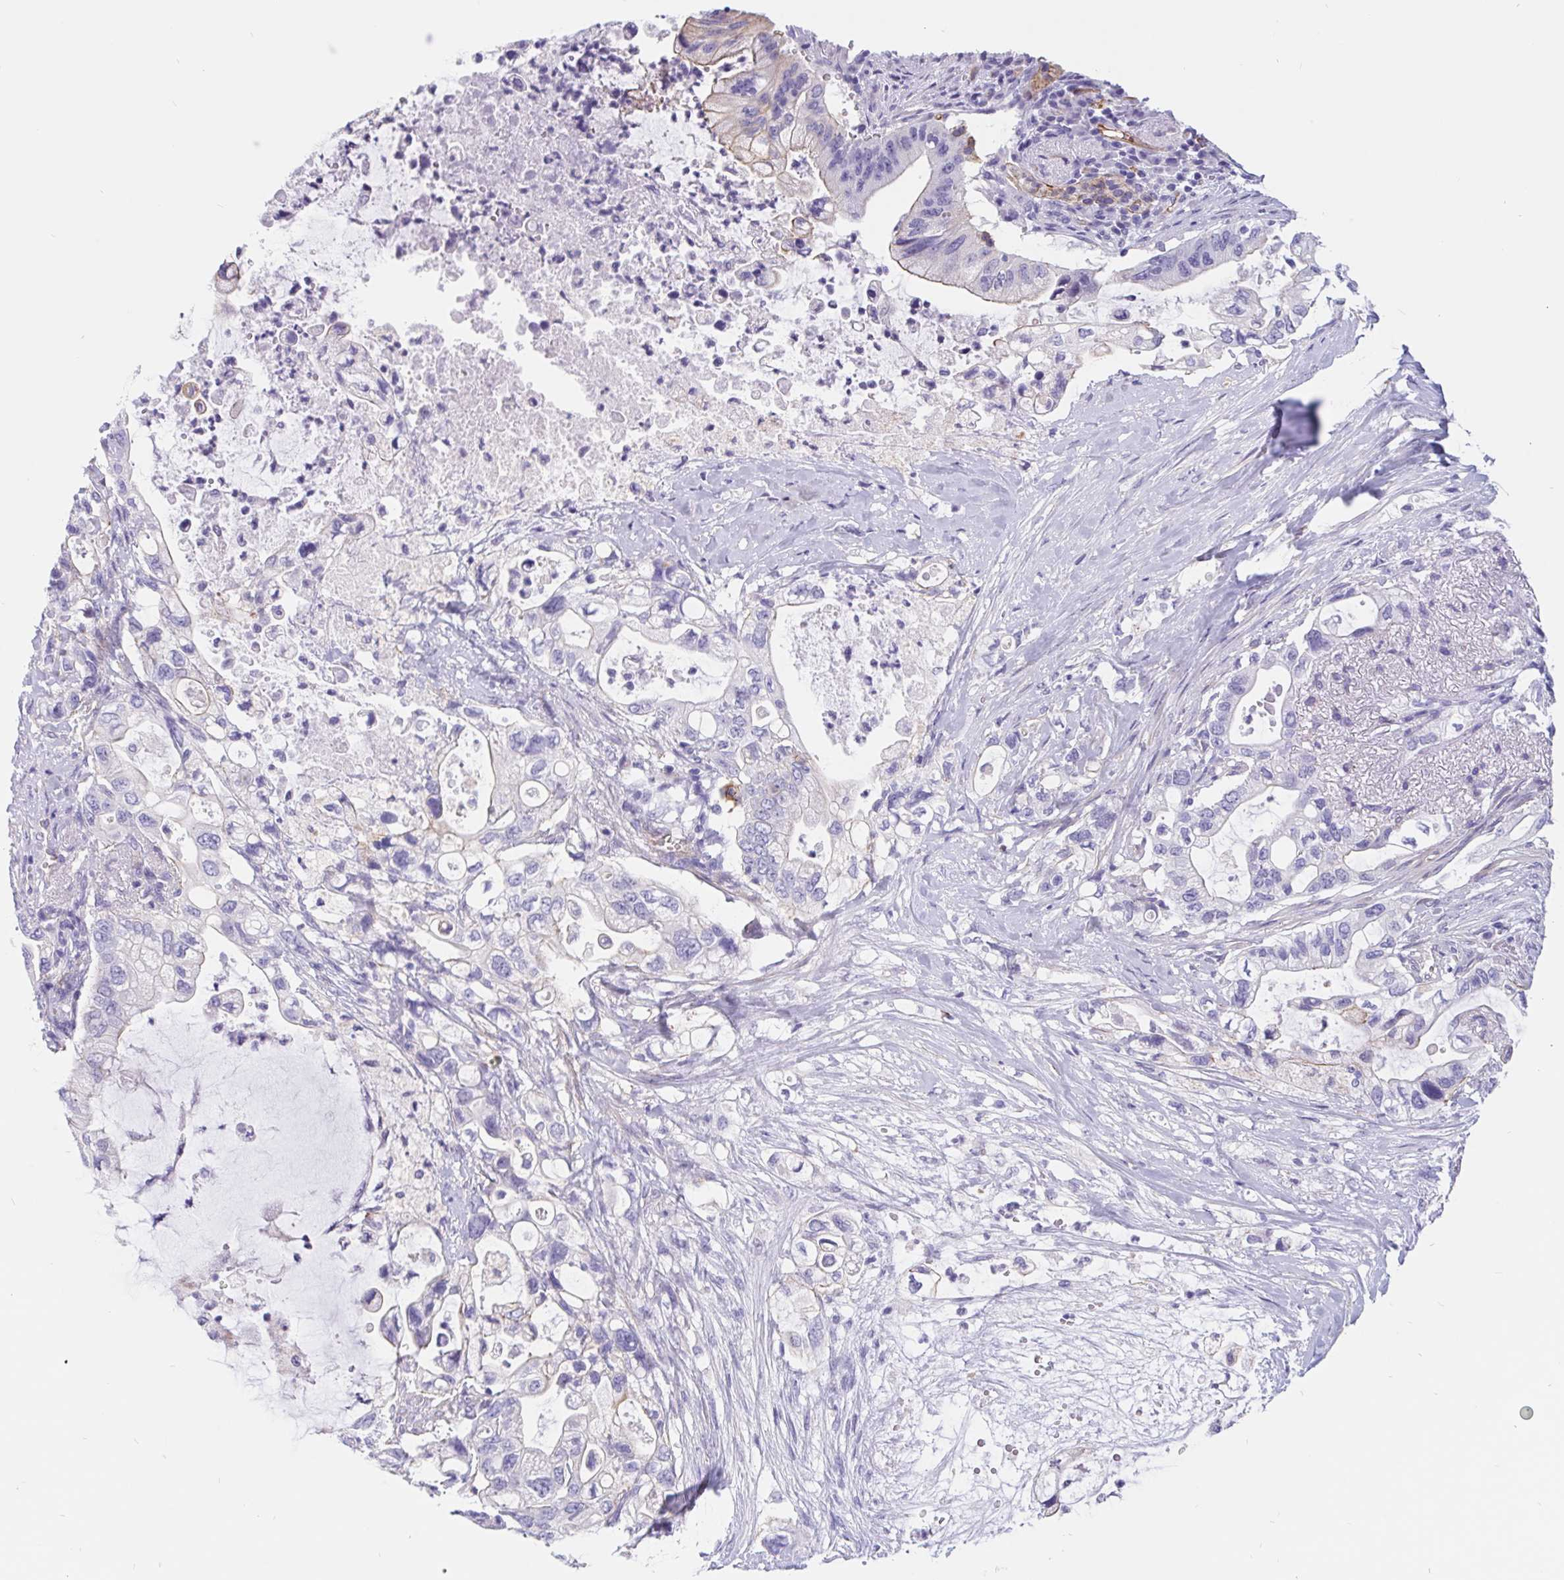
{"staining": {"intensity": "weak", "quantity": "<25%", "location": "cytoplasmic/membranous"}, "tissue": "pancreatic cancer", "cell_type": "Tumor cells", "image_type": "cancer", "snomed": [{"axis": "morphology", "description": "Adenocarcinoma, NOS"}, {"axis": "topography", "description": "Pancreas"}], "caption": "Immunohistochemical staining of pancreatic cancer shows no significant expression in tumor cells.", "gene": "LIMCH1", "patient": {"sex": "female", "age": 72}}